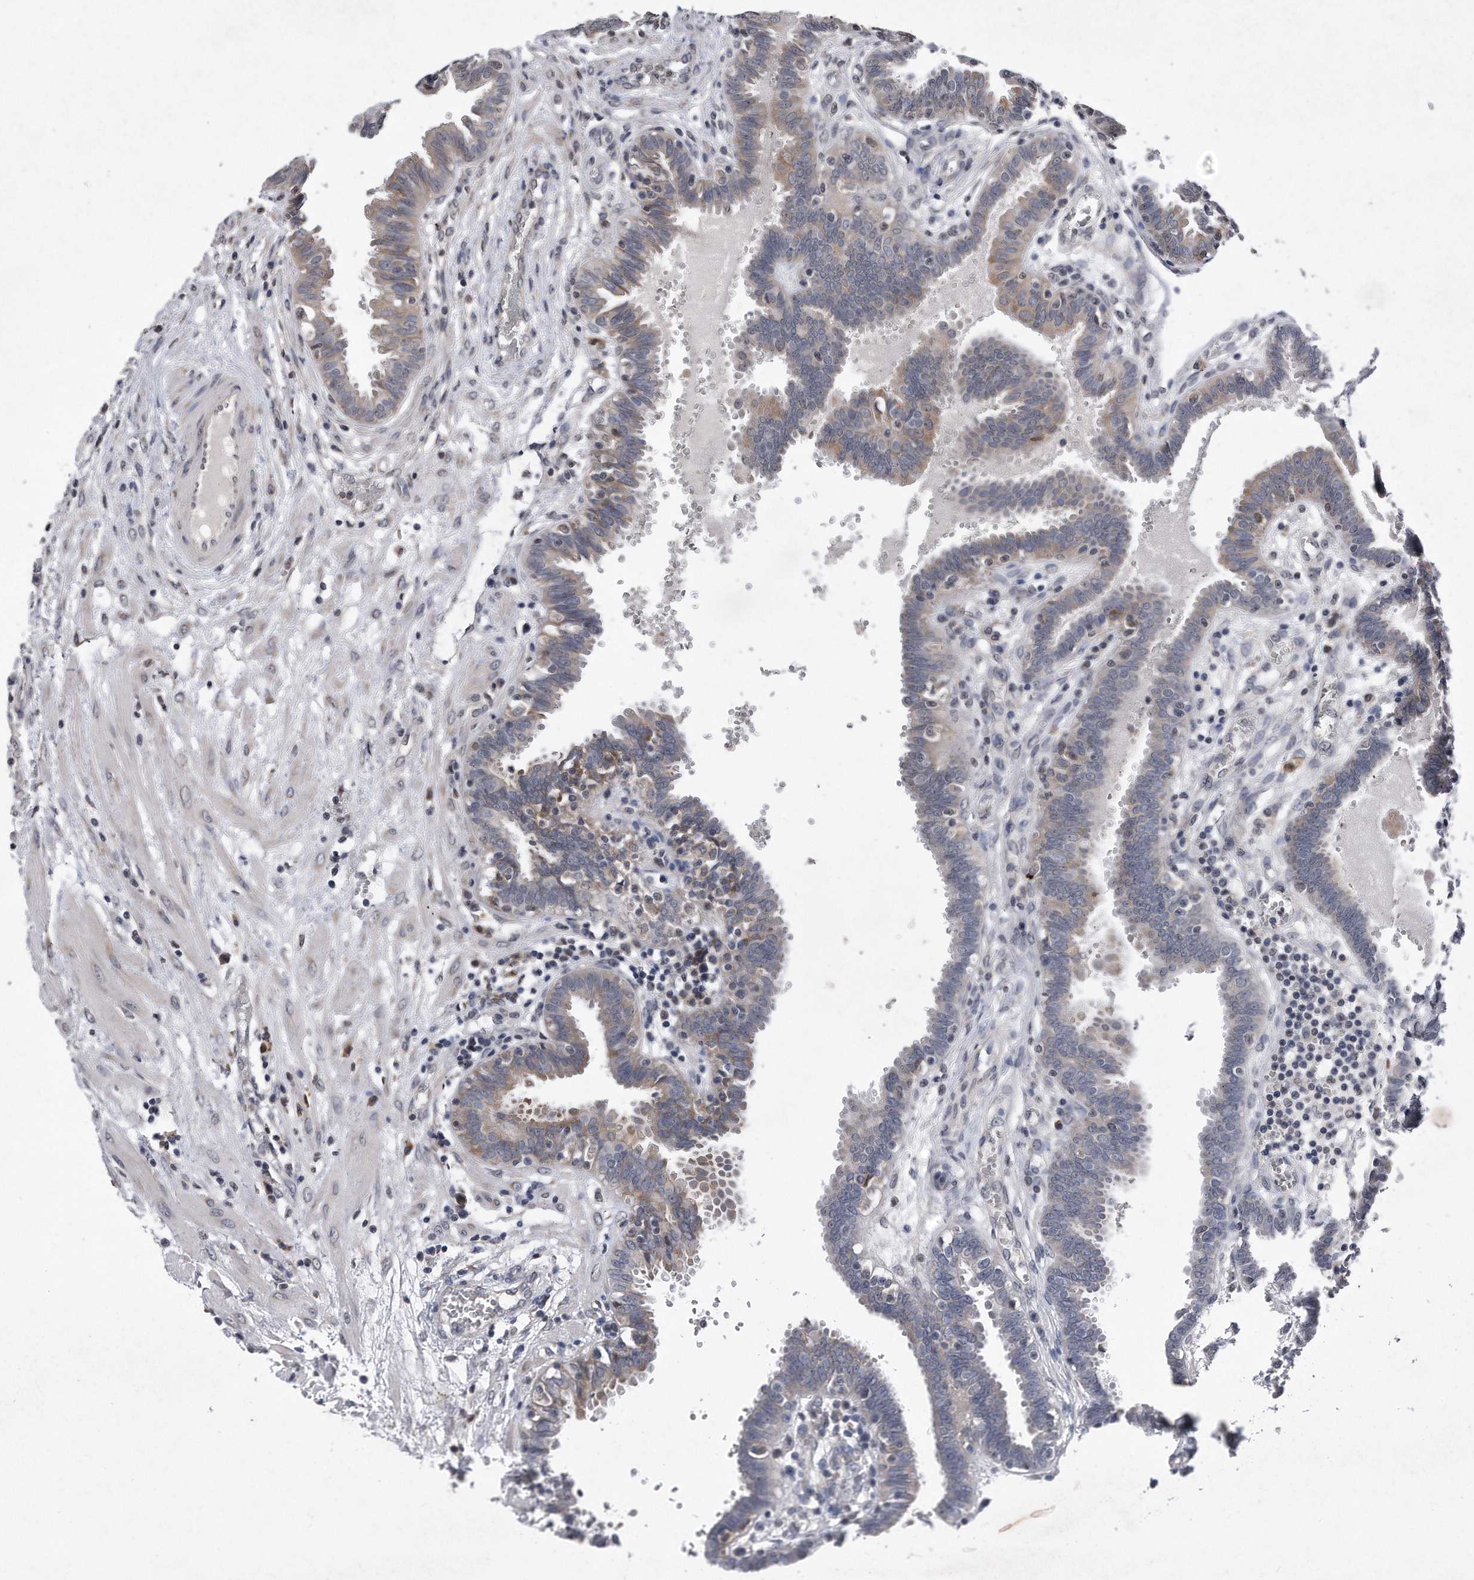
{"staining": {"intensity": "weak", "quantity": "<25%", "location": "cytoplasmic/membranous"}, "tissue": "fallopian tube", "cell_type": "Glandular cells", "image_type": "normal", "snomed": [{"axis": "morphology", "description": "Normal tissue, NOS"}, {"axis": "topography", "description": "Fallopian tube"}, {"axis": "topography", "description": "Placenta"}], "caption": "This is an IHC micrograph of unremarkable human fallopian tube. There is no expression in glandular cells.", "gene": "DAB1", "patient": {"sex": "female", "age": 32}}